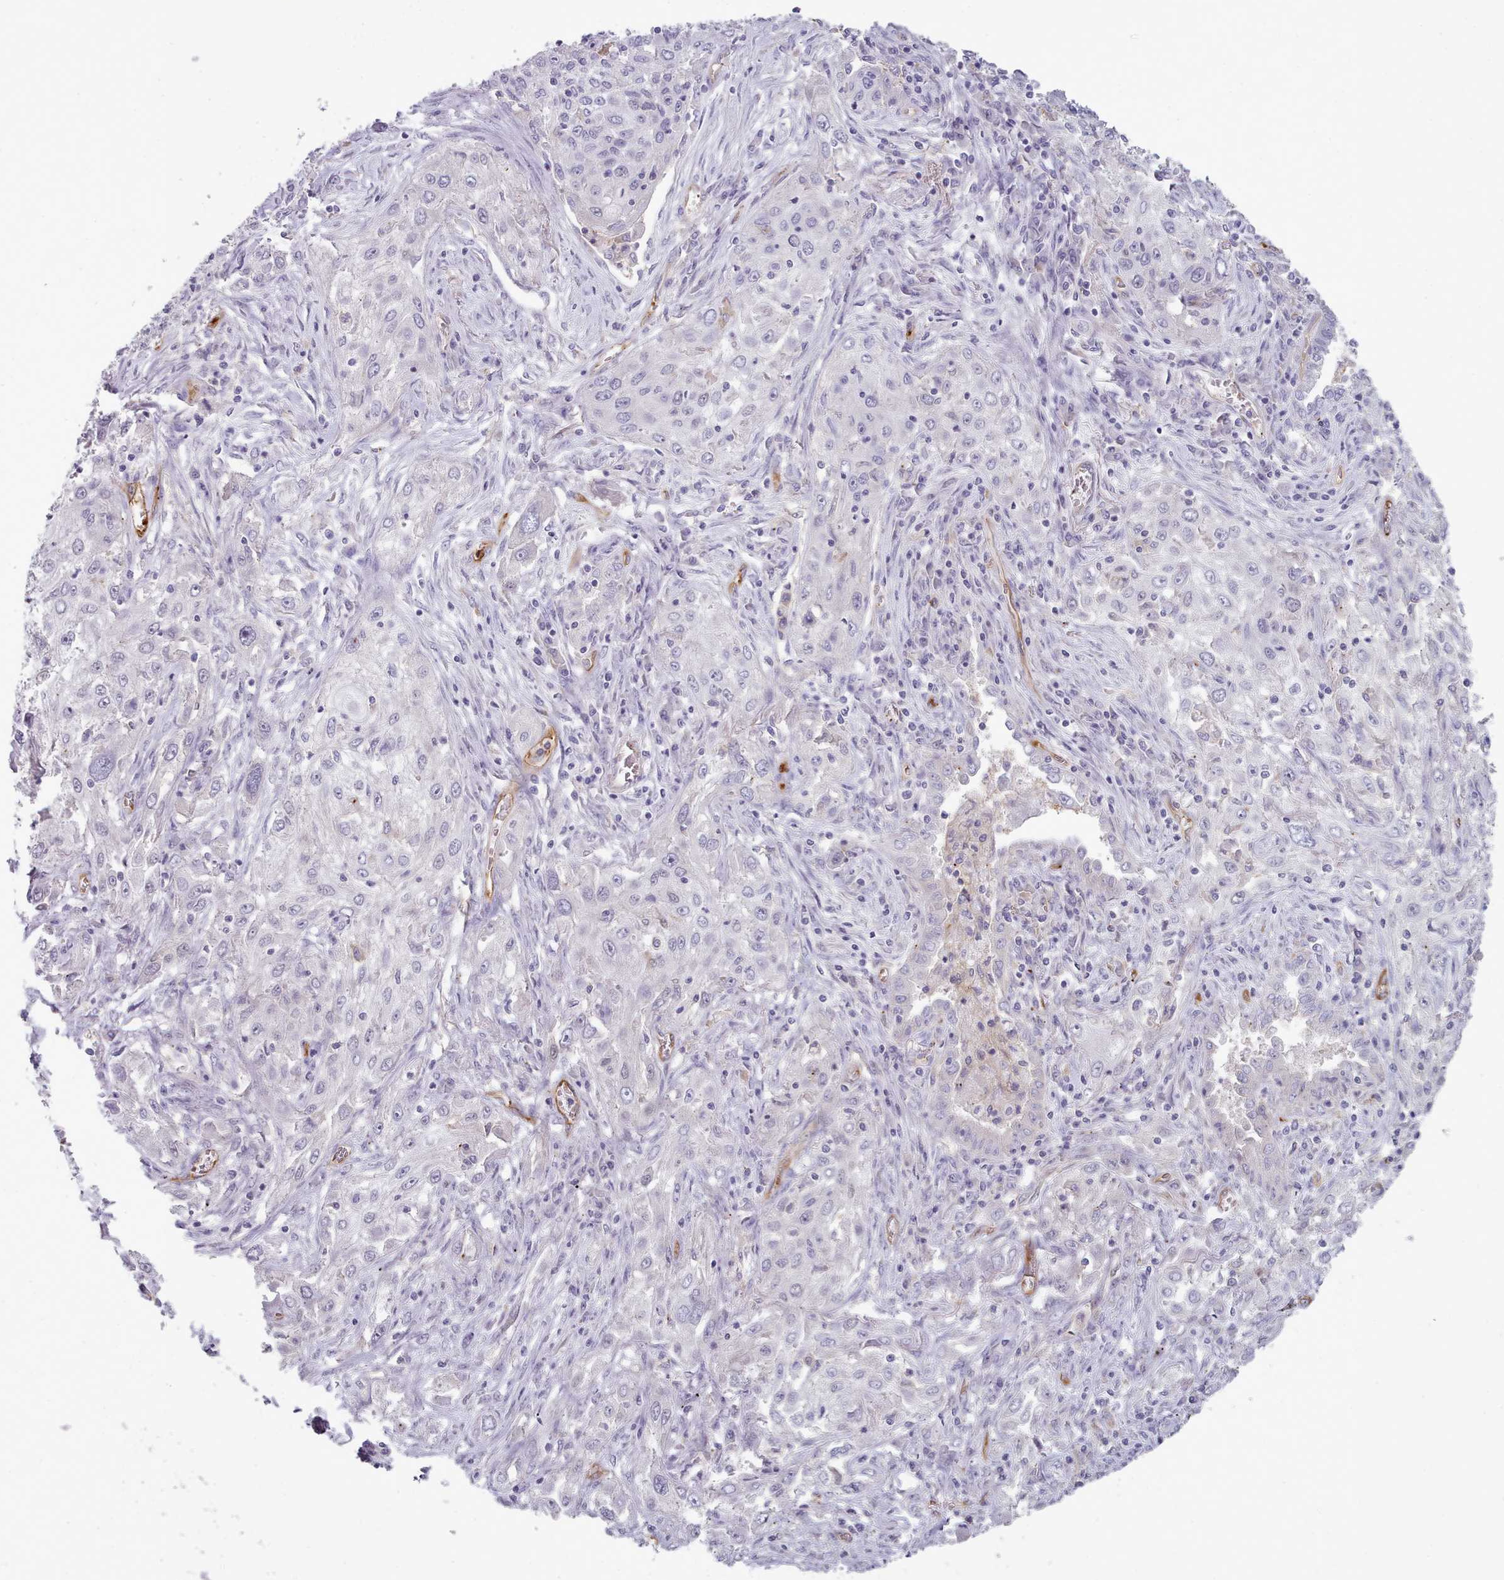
{"staining": {"intensity": "negative", "quantity": "none", "location": "none"}, "tissue": "lung cancer", "cell_type": "Tumor cells", "image_type": "cancer", "snomed": [{"axis": "morphology", "description": "Squamous cell carcinoma, NOS"}, {"axis": "topography", "description": "Lung"}], "caption": "An IHC histopathology image of squamous cell carcinoma (lung) is shown. There is no staining in tumor cells of squamous cell carcinoma (lung).", "gene": "CD300LF", "patient": {"sex": "female", "age": 69}}